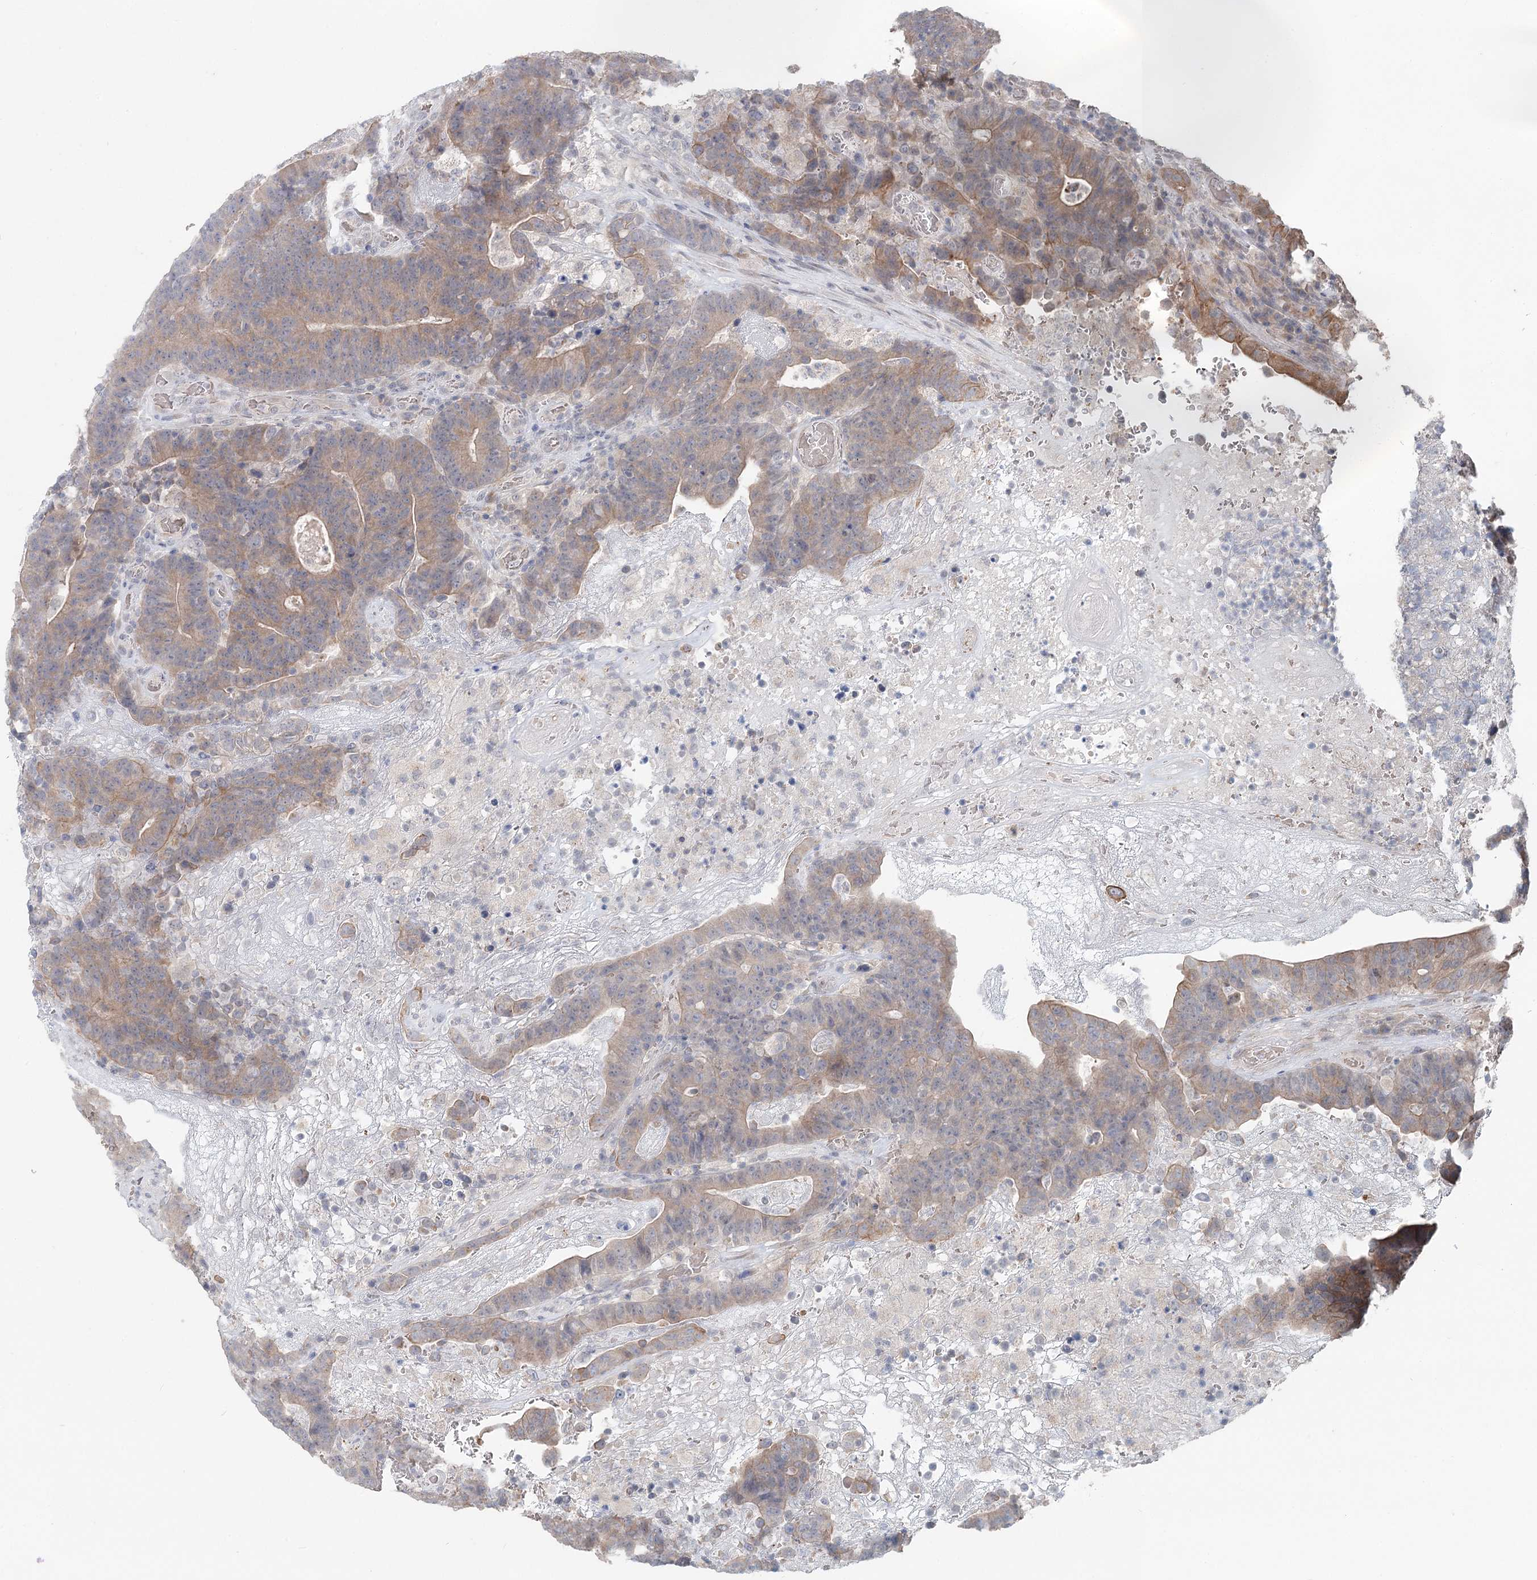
{"staining": {"intensity": "weak", "quantity": "25%-75%", "location": "cytoplasmic/membranous"}, "tissue": "colorectal cancer", "cell_type": "Tumor cells", "image_type": "cancer", "snomed": [{"axis": "morphology", "description": "Normal tissue, NOS"}, {"axis": "morphology", "description": "Adenocarcinoma, NOS"}, {"axis": "topography", "description": "Colon"}], "caption": "Protein positivity by IHC shows weak cytoplasmic/membranous staining in approximately 25%-75% of tumor cells in colorectal cancer.", "gene": "FBXO7", "patient": {"sex": "female", "age": 75}}